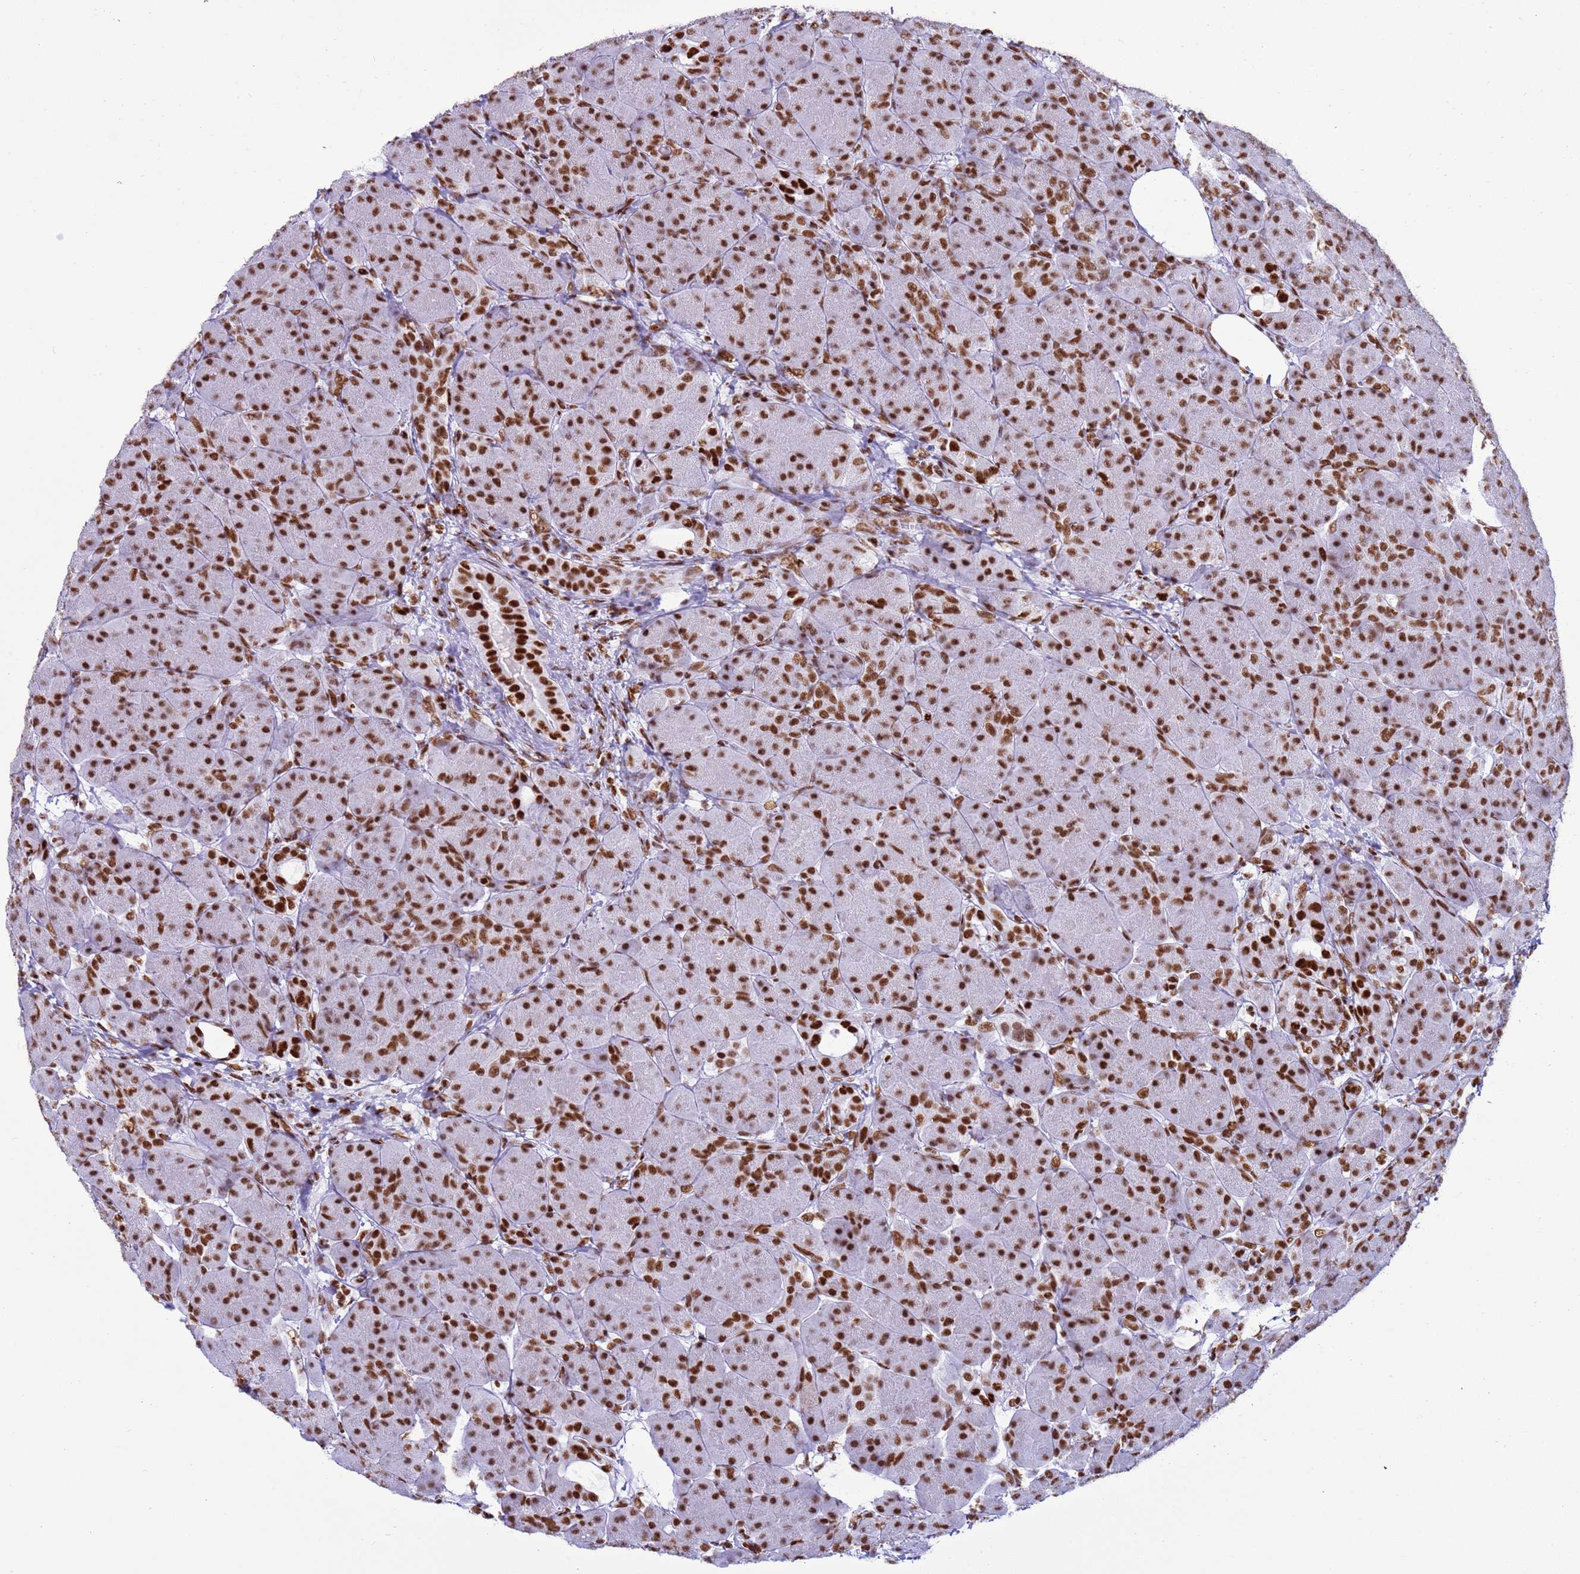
{"staining": {"intensity": "strong", "quantity": ">75%", "location": "nuclear"}, "tissue": "pancreas", "cell_type": "Exocrine glandular cells", "image_type": "normal", "snomed": [{"axis": "morphology", "description": "Normal tissue, NOS"}, {"axis": "topography", "description": "Pancreas"}], "caption": "Immunohistochemical staining of benign human pancreas displays >75% levels of strong nuclear protein positivity in approximately >75% of exocrine glandular cells. The protein is shown in brown color, while the nuclei are stained blue.", "gene": "RALY", "patient": {"sex": "male", "age": 63}}